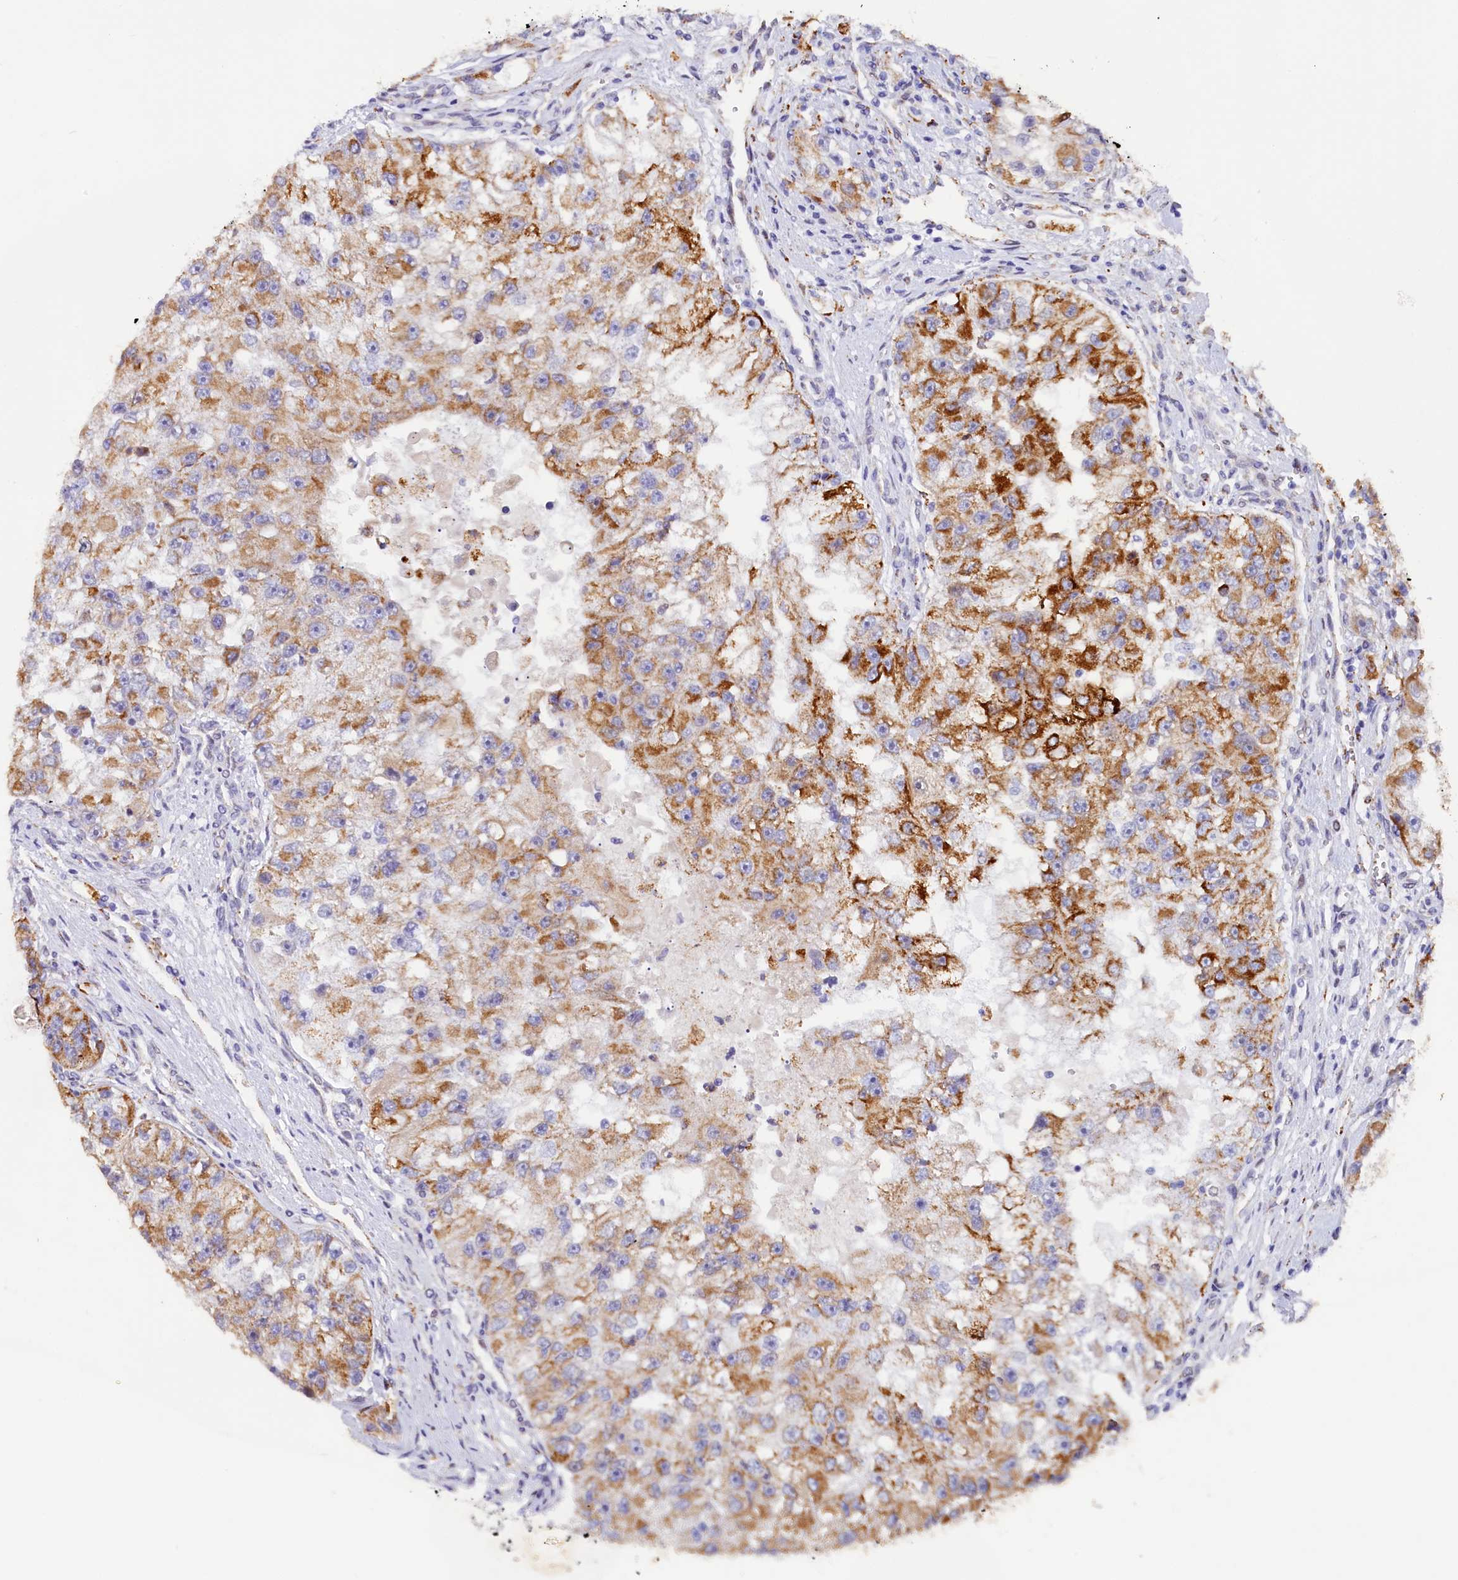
{"staining": {"intensity": "strong", "quantity": "25%-75%", "location": "cytoplasmic/membranous"}, "tissue": "renal cancer", "cell_type": "Tumor cells", "image_type": "cancer", "snomed": [{"axis": "morphology", "description": "Adenocarcinoma, NOS"}, {"axis": "topography", "description": "Kidney"}], "caption": "Immunohistochemical staining of human renal adenocarcinoma reveals high levels of strong cytoplasmic/membranous protein positivity in about 25%-75% of tumor cells.", "gene": "AKTIP", "patient": {"sex": "male", "age": 63}}